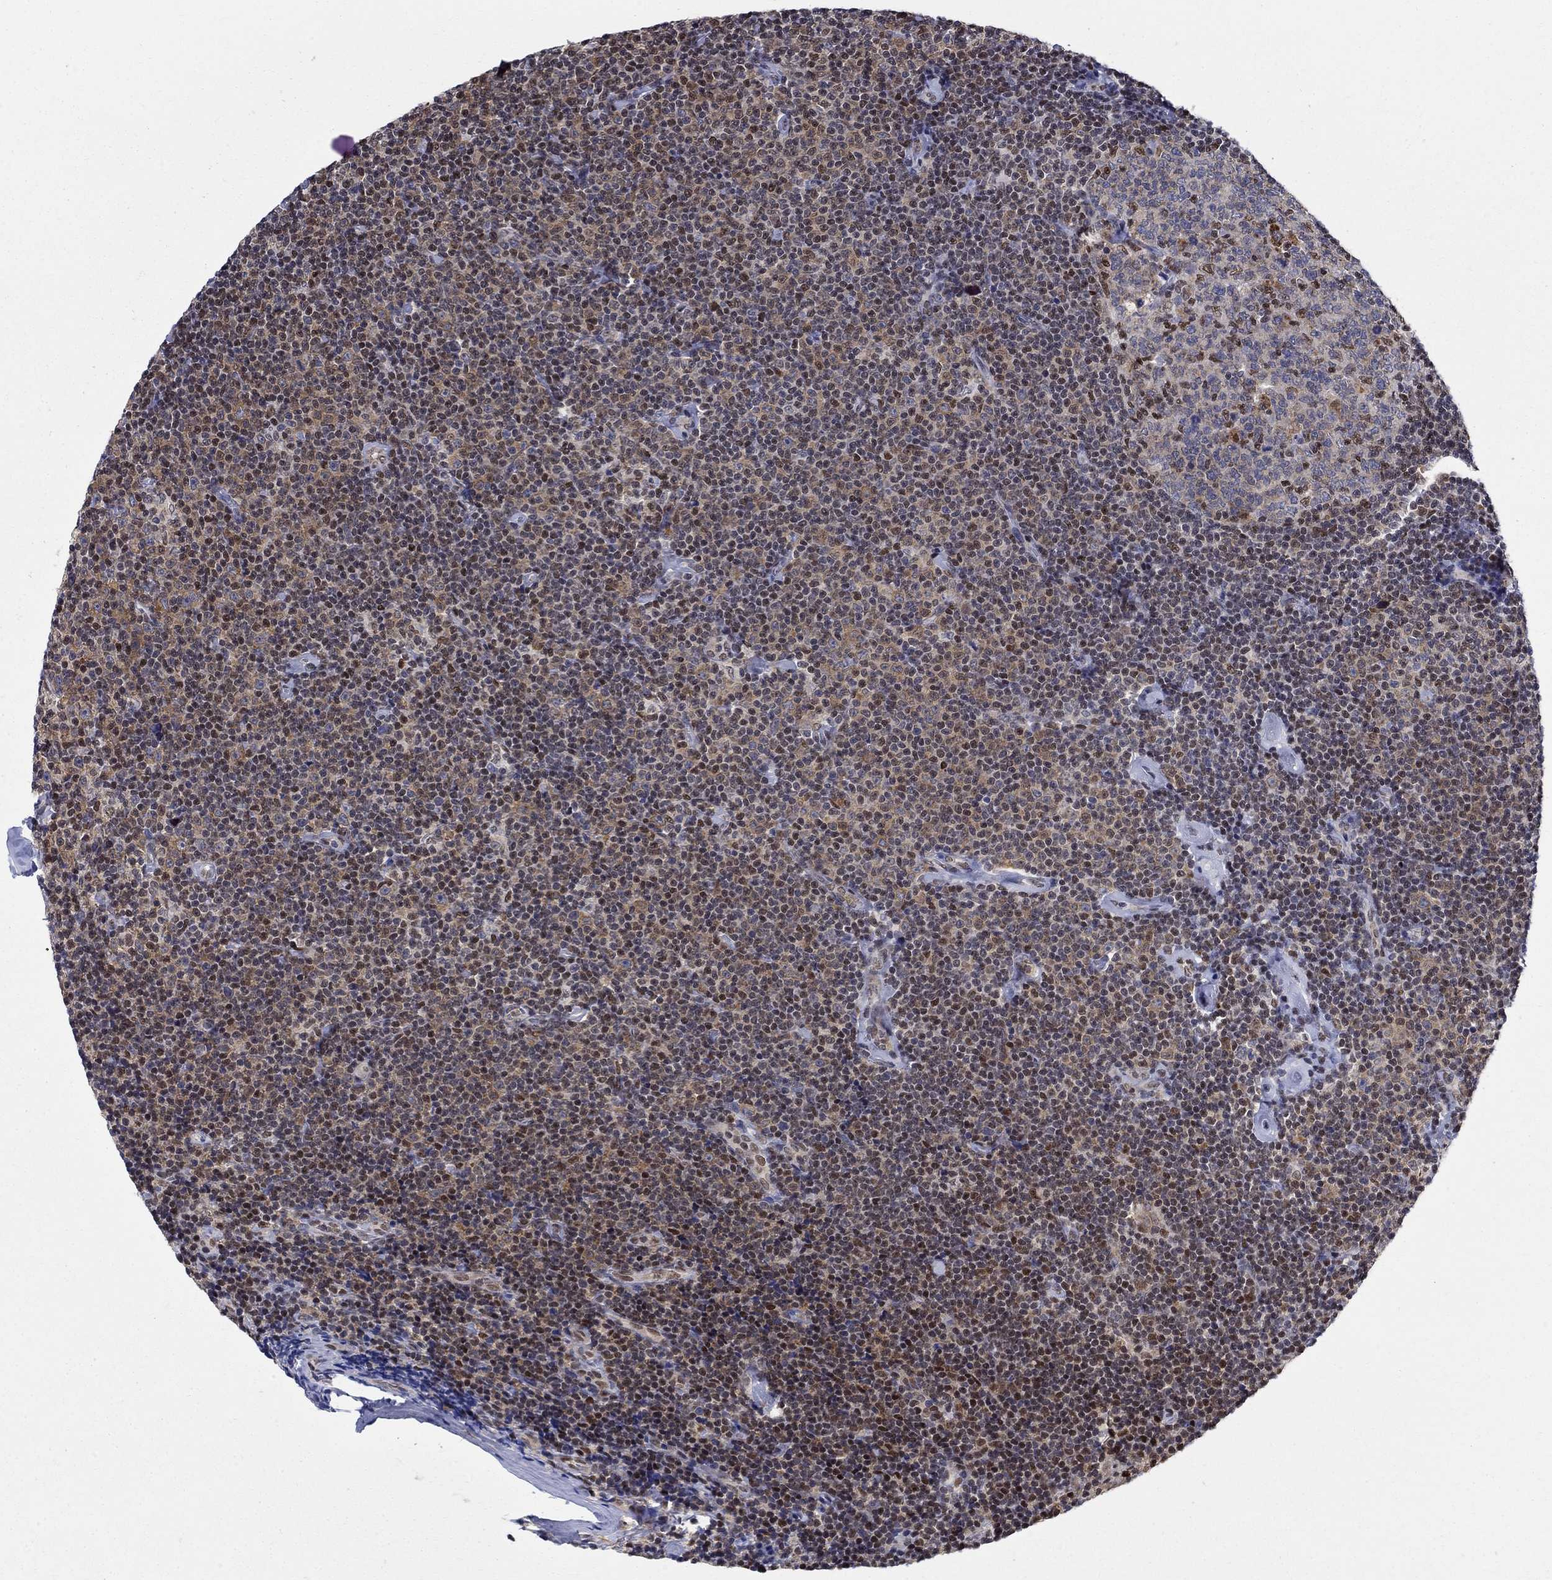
{"staining": {"intensity": "strong", "quantity": "<25%", "location": "nuclear"}, "tissue": "lymphoma", "cell_type": "Tumor cells", "image_type": "cancer", "snomed": [{"axis": "morphology", "description": "Malignant lymphoma, non-Hodgkin's type, Low grade"}, {"axis": "topography", "description": "Lymph node"}], "caption": "Immunohistochemistry (IHC) micrograph of neoplastic tissue: malignant lymphoma, non-Hodgkin's type (low-grade) stained using immunohistochemistry reveals medium levels of strong protein expression localized specifically in the nuclear of tumor cells, appearing as a nuclear brown color.", "gene": "ZNF594", "patient": {"sex": "male", "age": 81}}